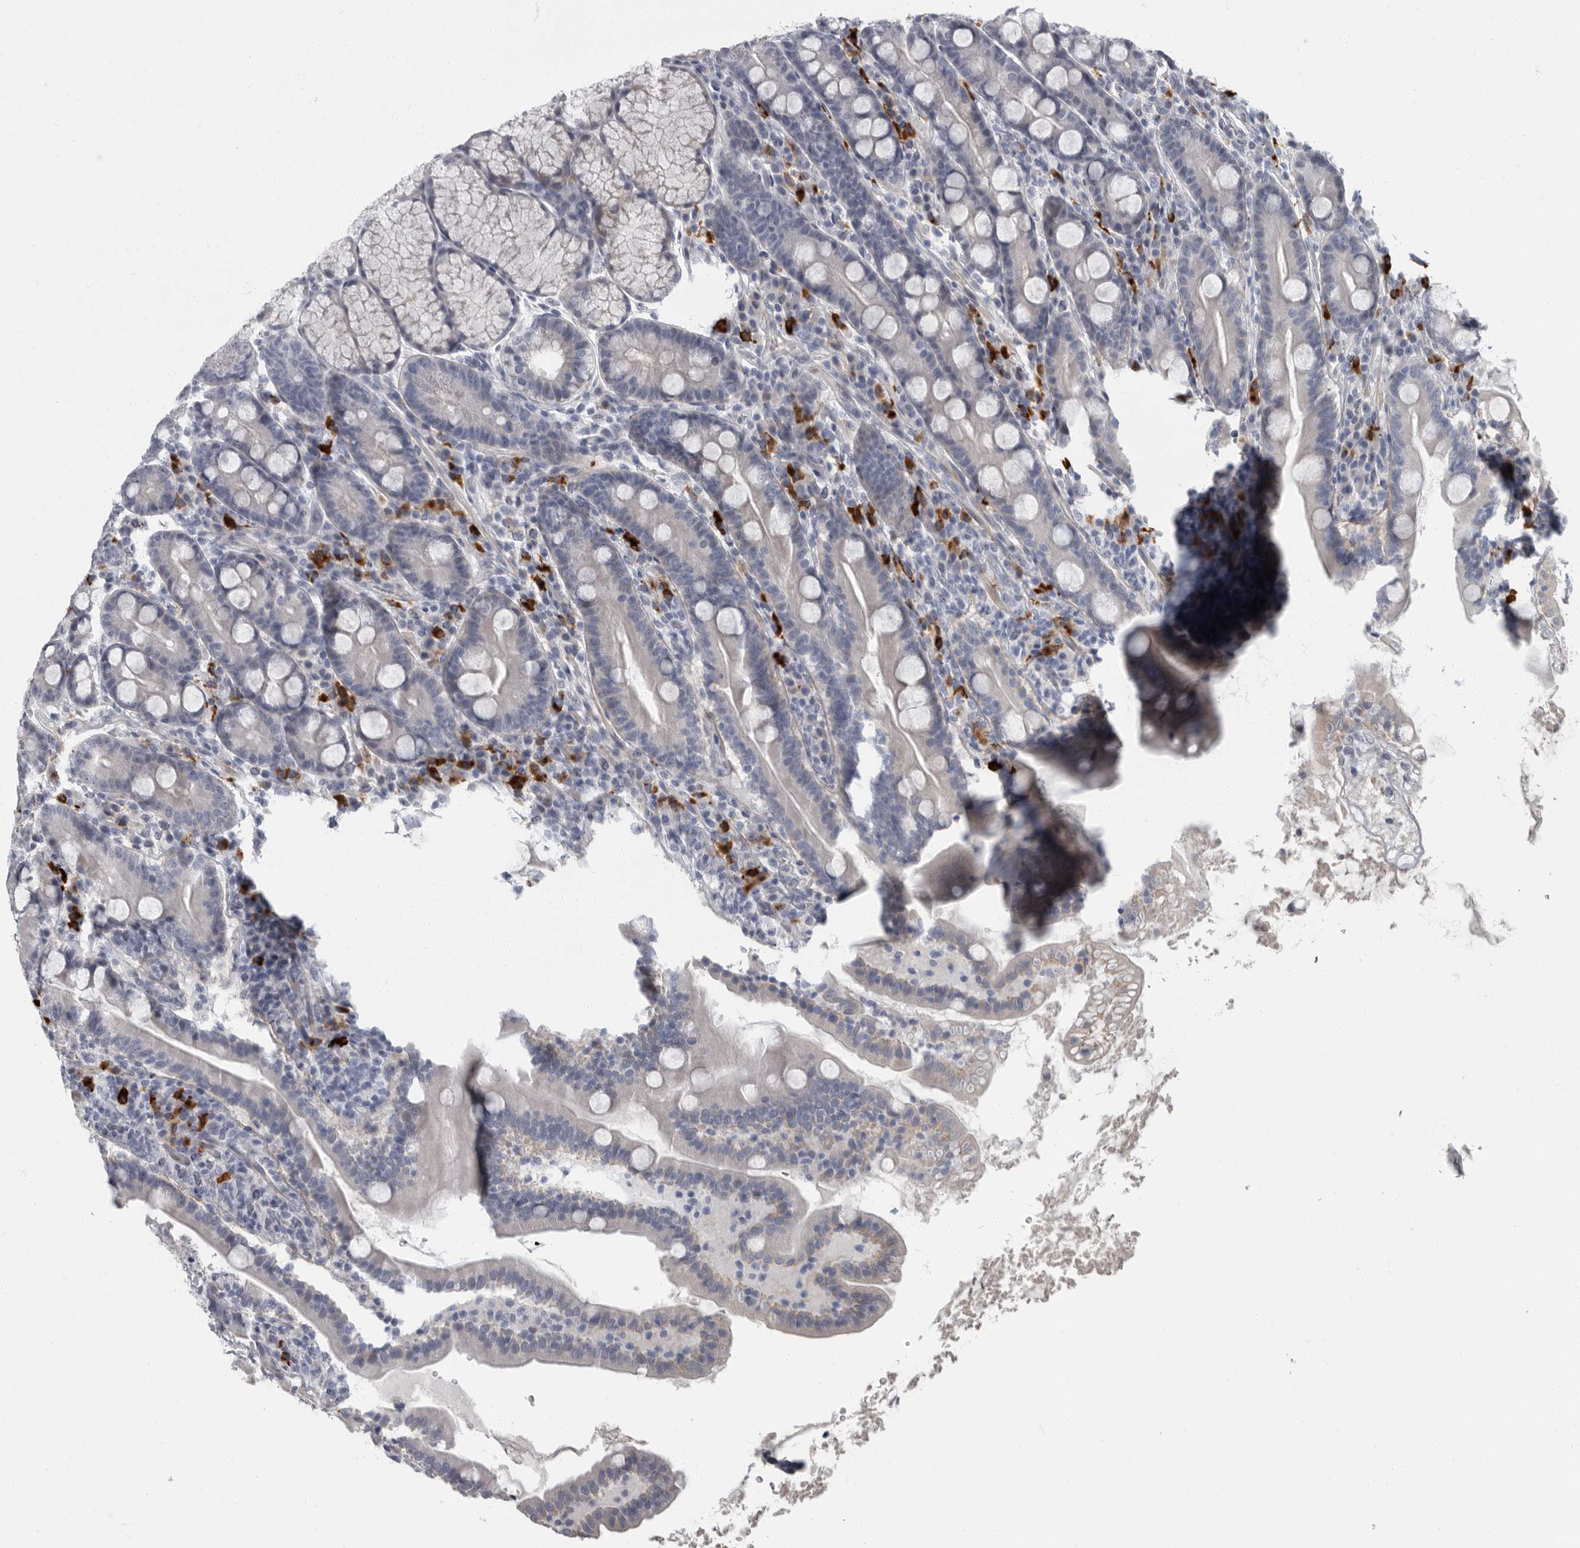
{"staining": {"intensity": "negative", "quantity": "none", "location": "none"}, "tissue": "duodenum", "cell_type": "Glandular cells", "image_type": "normal", "snomed": [{"axis": "morphology", "description": "Normal tissue, NOS"}, {"axis": "topography", "description": "Duodenum"}], "caption": "This micrograph is of benign duodenum stained with IHC to label a protein in brown with the nuclei are counter-stained blue. There is no positivity in glandular cells.", "gene": "SLC25A39", "patient": {"sex": "male", "age": 35}}